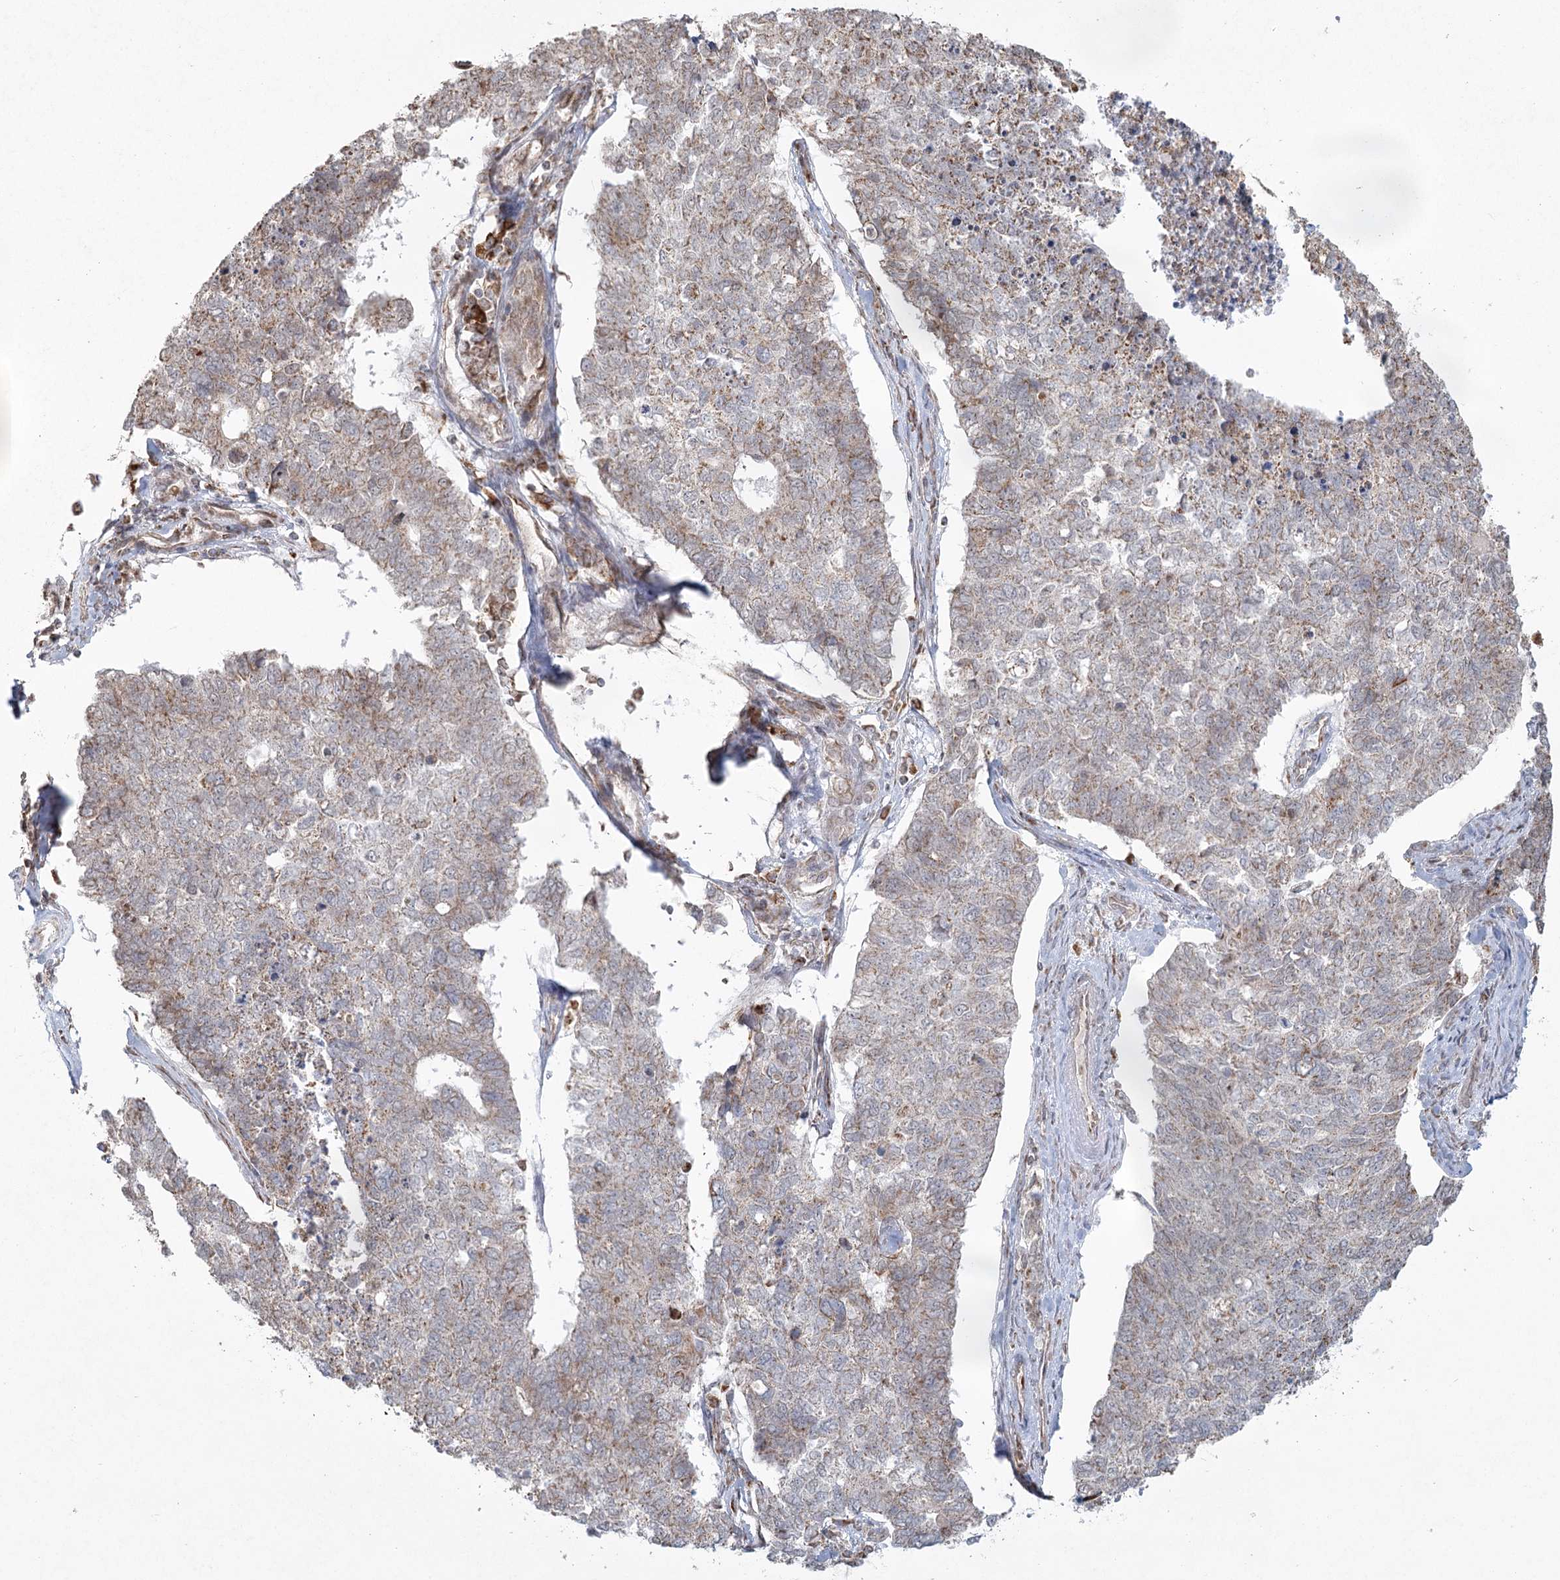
{"staining": {"intensity": "weak", "quantity": "25%-75%", "location": "cytoplasmic/membranous"}, "tissue": "cervical cancer", "cell_type": "Tumor cells", "image_type": "cancer", "snomed": [{"axis": "morphology", "description": "Squamous cell carcinoma, NOS"}, {"axis": "topography", "description": "Cervix"}], "caption": "A low amount of weak cytoplasmic/membranous positivity is seen in about 25%-75% of tumor cells in cervical squamous cell carcinoma tissue. (IHC, brightfield microscopy, high magnification).", "gene": "LACTB", "patient": {"sex": "female", "age": 63}}